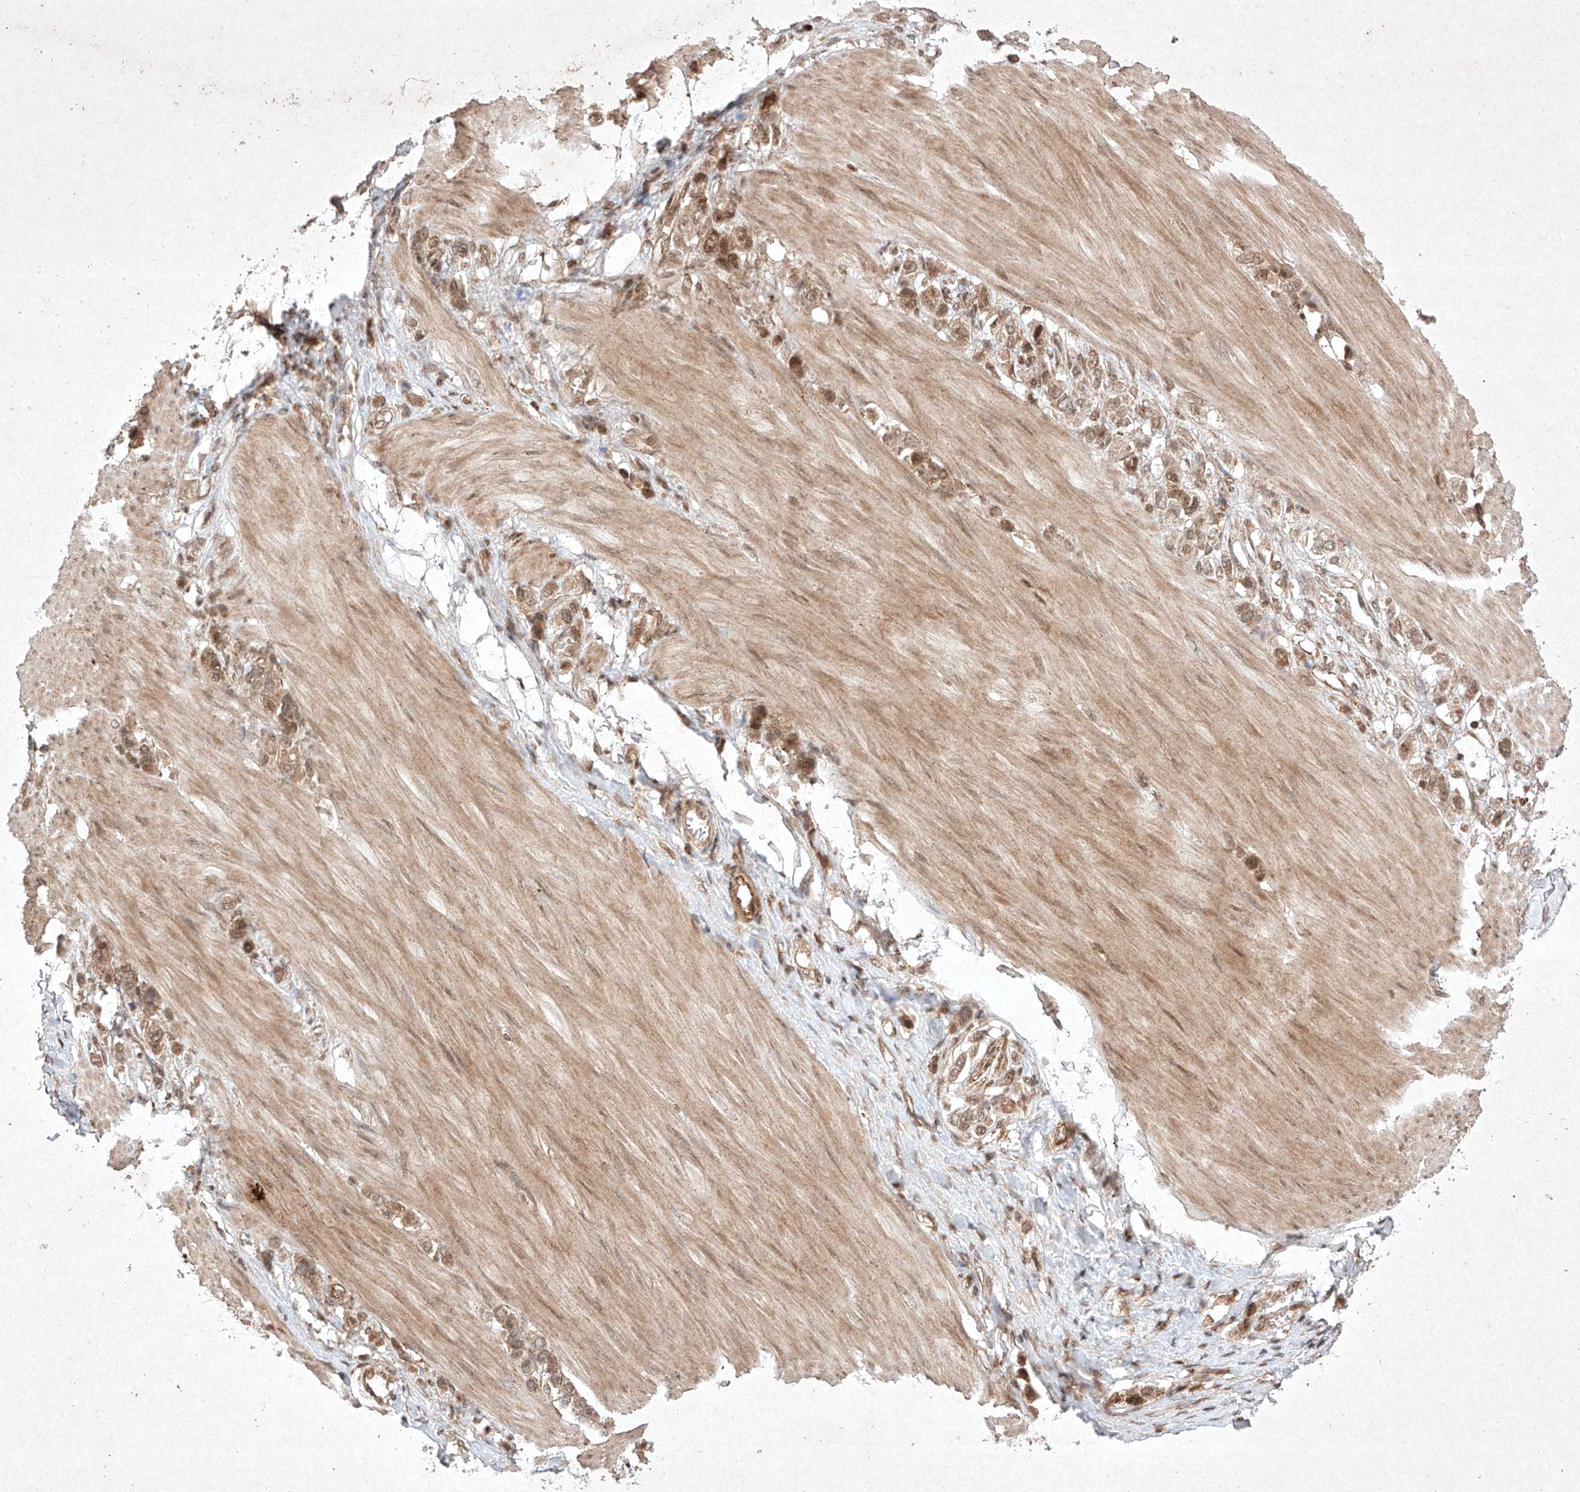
{"staining": {"intensity": "moderate", "quantity": ">75%", "location": "cytoplasmic/membranous,nuclear"}, "tissue": "stomach cancer", "cell_type": "Tumor cells", "image_type": "cancer", "snomed": [{"axis": "morphology", "description": "Adenocarcinoma, NOS"}, {"axis": "topography", "description": "Stomach"}], "caption": "Immunohistochemistry (DAB) staining of human stomach cancer demonstrates moderate cytoplasmic/membranous and nuclear protein staining in about >75% of tumor cells.", "gene": "RNF31", "patient": {"sex": "female", "age": 65}}